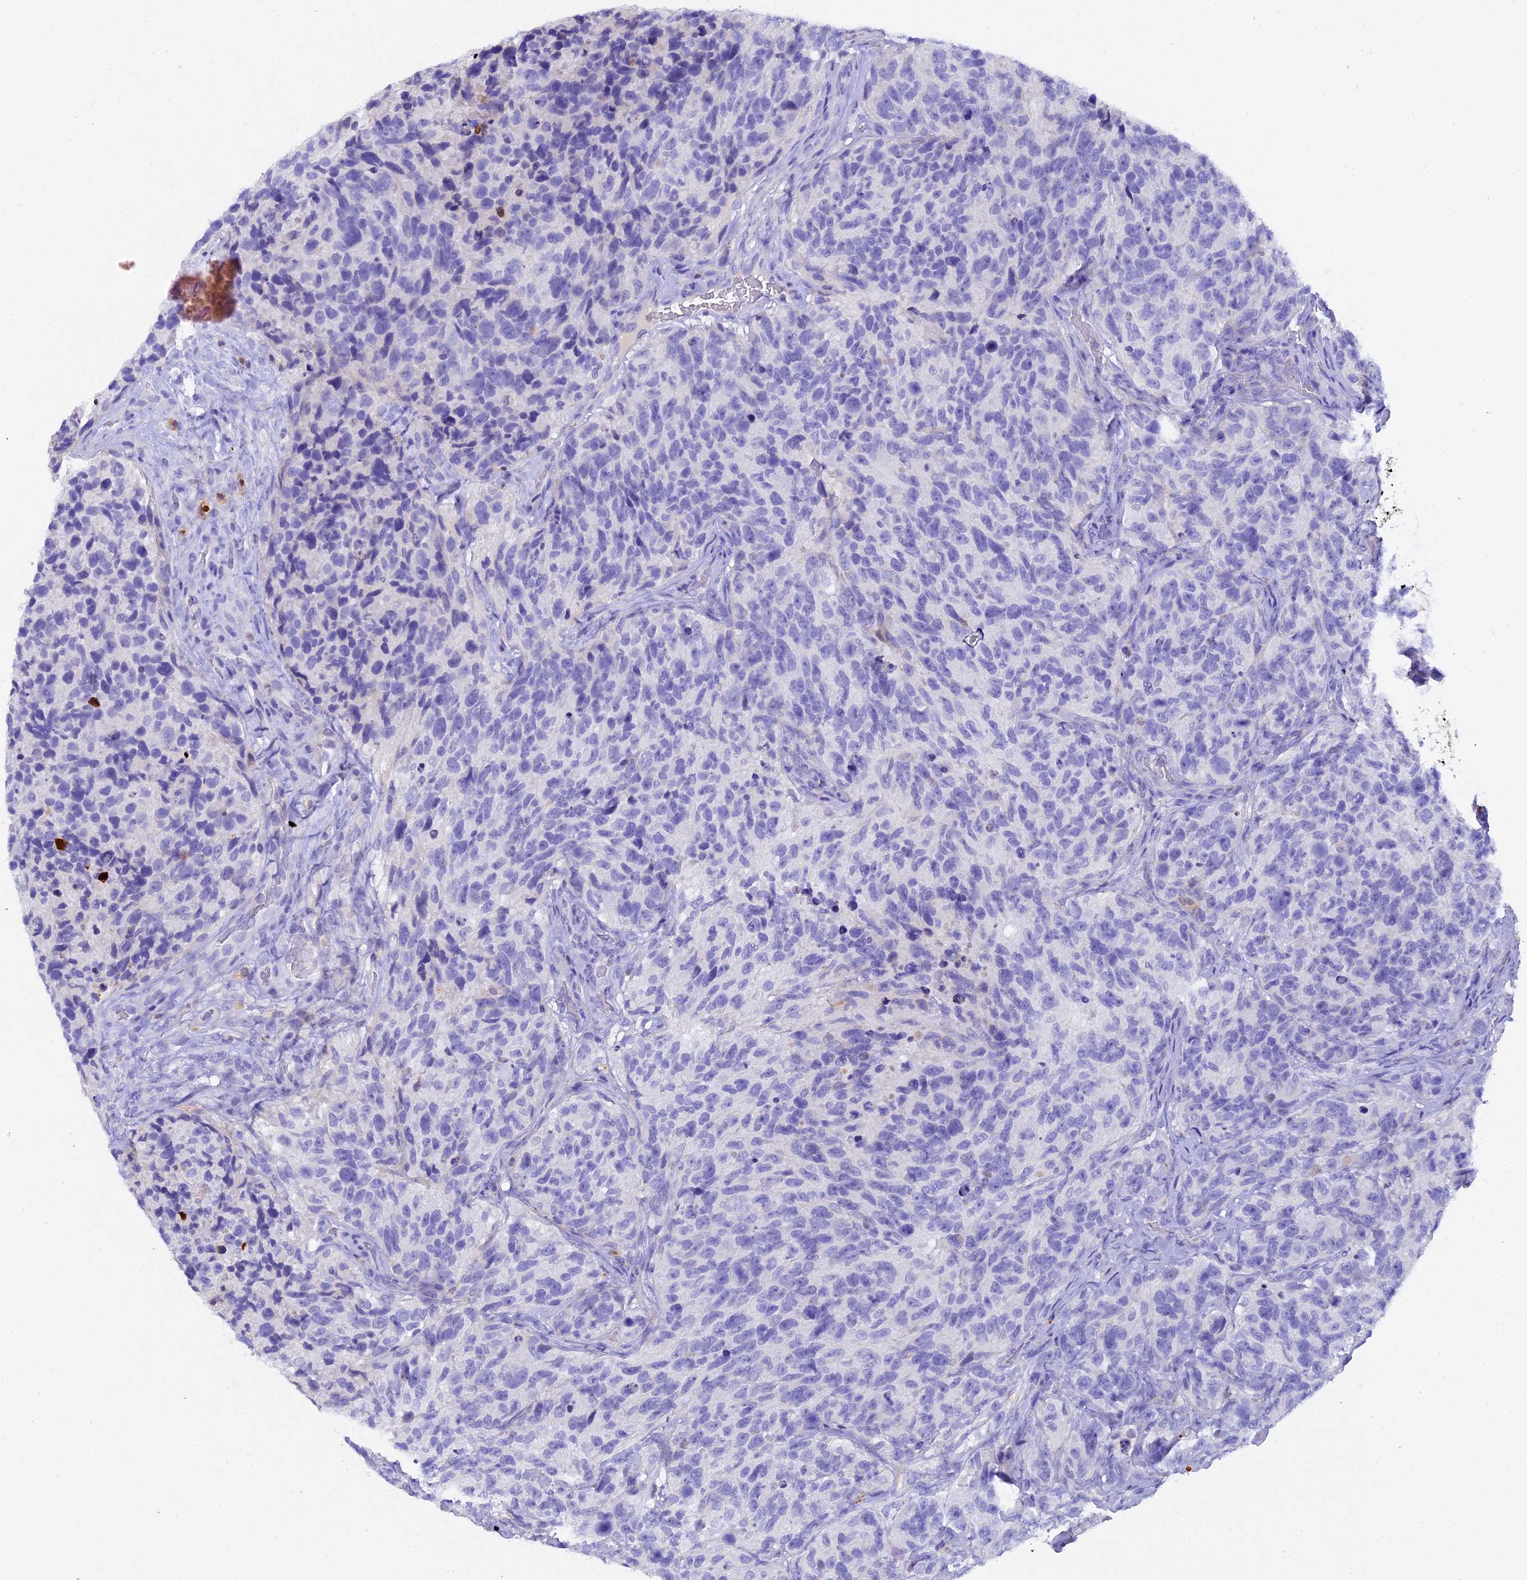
{"staining": {"intensity": "negative", "quantity": "none", "location": "none"}, "tissue": "glioma", "cell_type": "Tumor cells", "image_type": "cancer", "snomed": [{"axis": "morphology", "description": "Glioma, malignant, High grade"}, {"axis": "topography", "description": "Brain"}], "caption": "Tumor cells show no significant protein positivity in glioma. The staining was performed using DAB to visualize the protein expression in brown, while the nuclei were stained in blue with hematoxylin (Magnification: 20x).", "gene": "TGDS", "patient": {"sex": "male", "age": 69}}